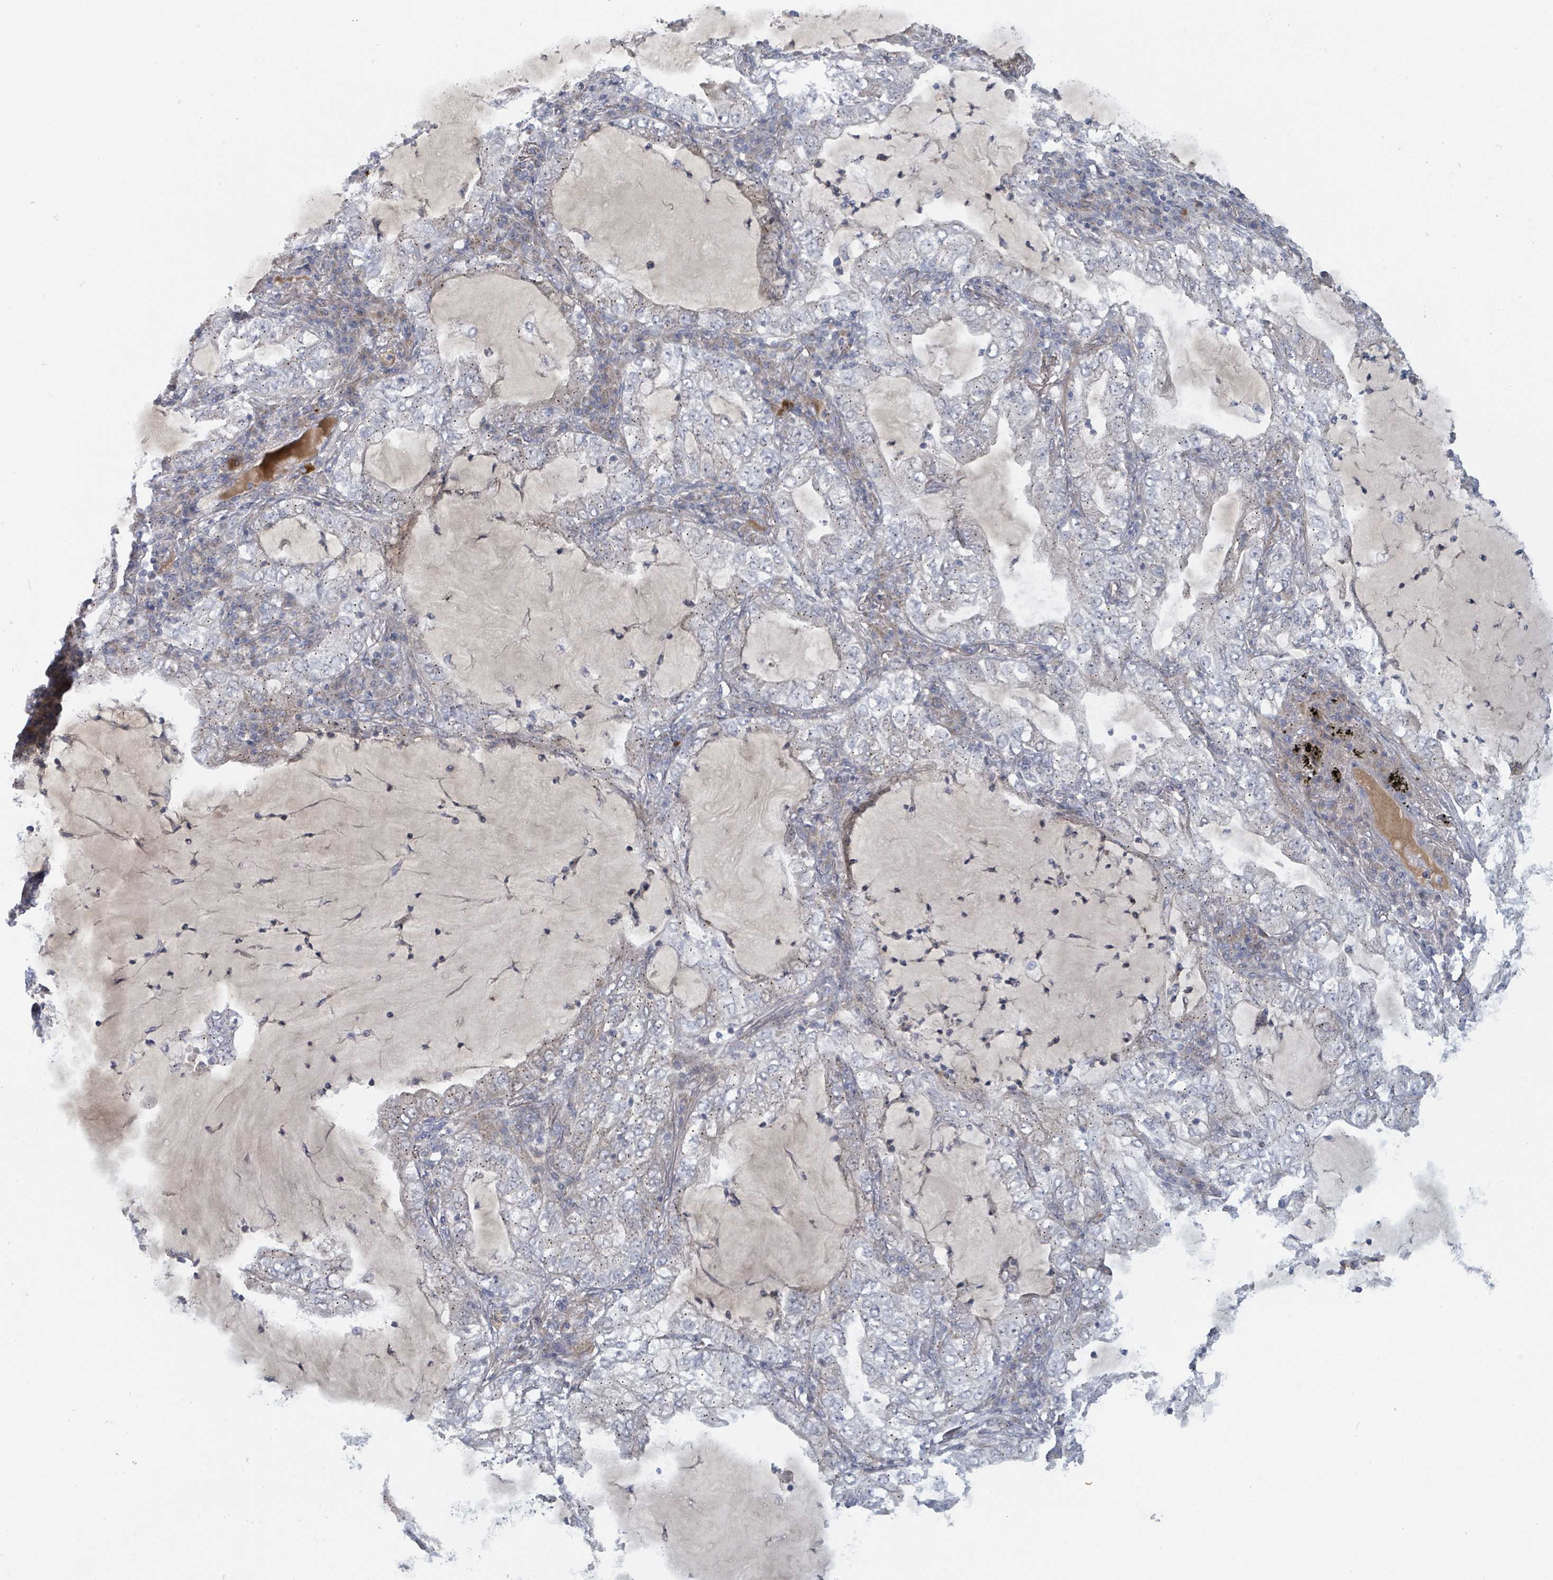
{"staining": {"intensity": "weak", "quantity": "<25%", "location": "cytoplasmic/membranous"}, "tissue": "lung cancer", "cell_type": "Tumor cells", "image_type": "cancer", "snomed": [{"axis": "morphology", "description": "Adenocarcinoma, NOS"}, {"axis": "topography", "description": "Lung"}], "caption": "Lung cancer (adenocarcinoma) stained for a protein using immunohistochemistry (IHC) demonstrates no expression tumor cells.", "gene": "COL5A3", "patient": {"sex": "female", "age": 73}}